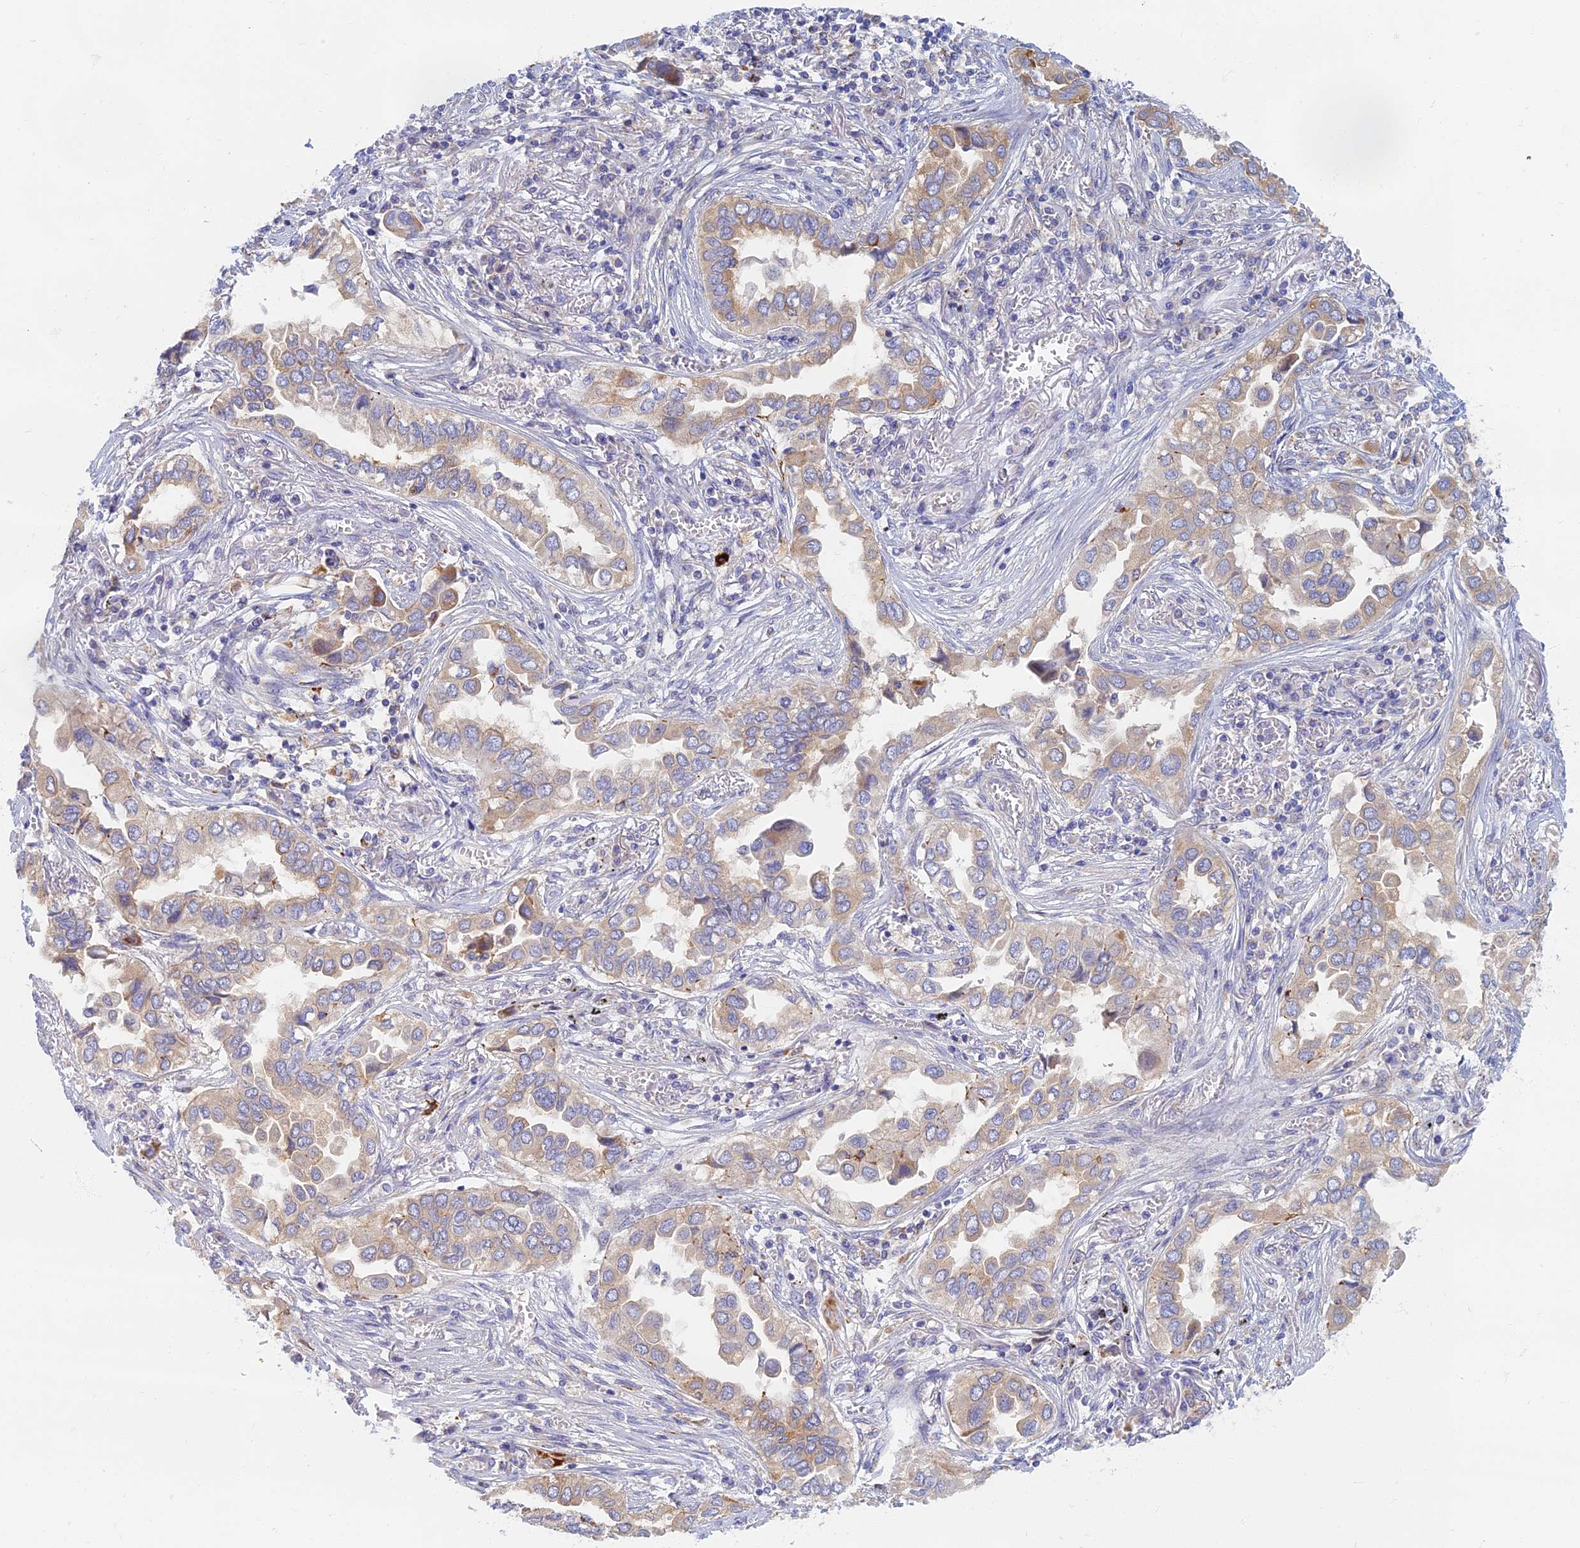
{"staining": {"intensity": "moderate", "quantity": "<25%", "location": "cytoplasmic/membranous"}, "tissue": "lung cancer", "cell_type": "Tumor cells", "image_type": "cancer", "snomed": [{"axis": "morphology", "description": "Adenocarcinoma, NOS"}, {"axis": "topography", "description": "Lung"}], "caption": "A low amount of moderate cytoplasmic/membranous positivity is present in about <25% of tumor cells in lung cancer tissue. The staining was performed using DAB (3,3'-diaminobenzidine), with brown indicating positive protein expression. Nuclei are stained blue with hematoxylin.", "gene": "TMEM44", "patient": {"sex": "female", "age": 76}}